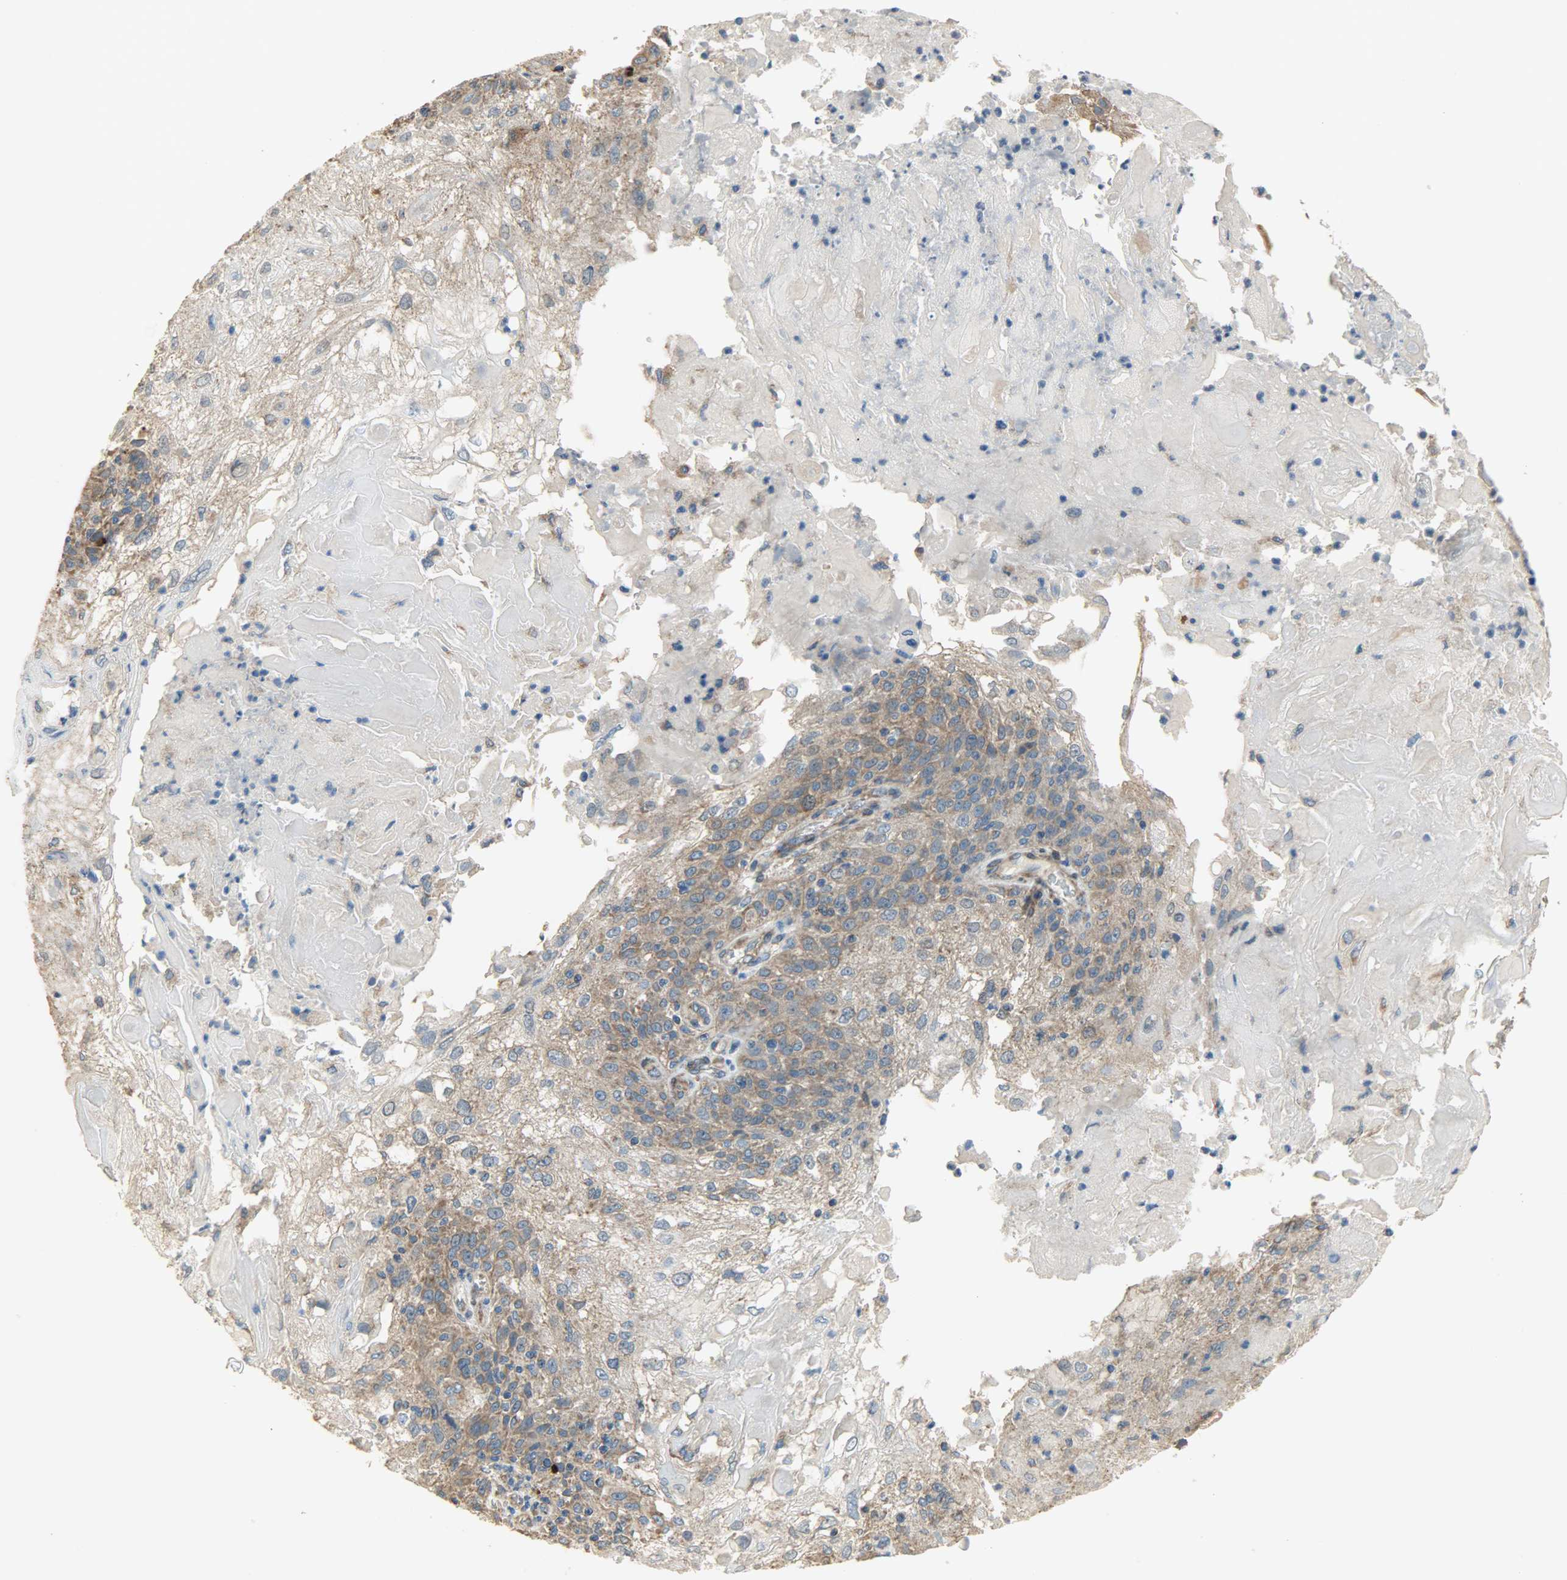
{"staining": {"intensity": "strong", "quantity": "25%-75%", "location": "cytoplasmic/membranous"}, "tissue": "skin cancer", "cell_type": "Tumor cells", "image_type": "cancer", "snomed": [{"axis": "morphology", "description": "Normal tissue, NOS"}, {"axis": "morphology", "description": "Squamous cell carcinoma, NOS"}, {"axis": "topography", "description": "Skin"}], "caption": "The micrograph shows a brown stain indicating the presence of a protein in the cytoplasmic/membranous of tumor cells in skin cancer. (DAB (3,3'-diaminobenzidine) IHC, brown staining for protein, blue staining for nuclei).", "gene": "C1orf198", "patient": {"sex": "female", "age": 83}}